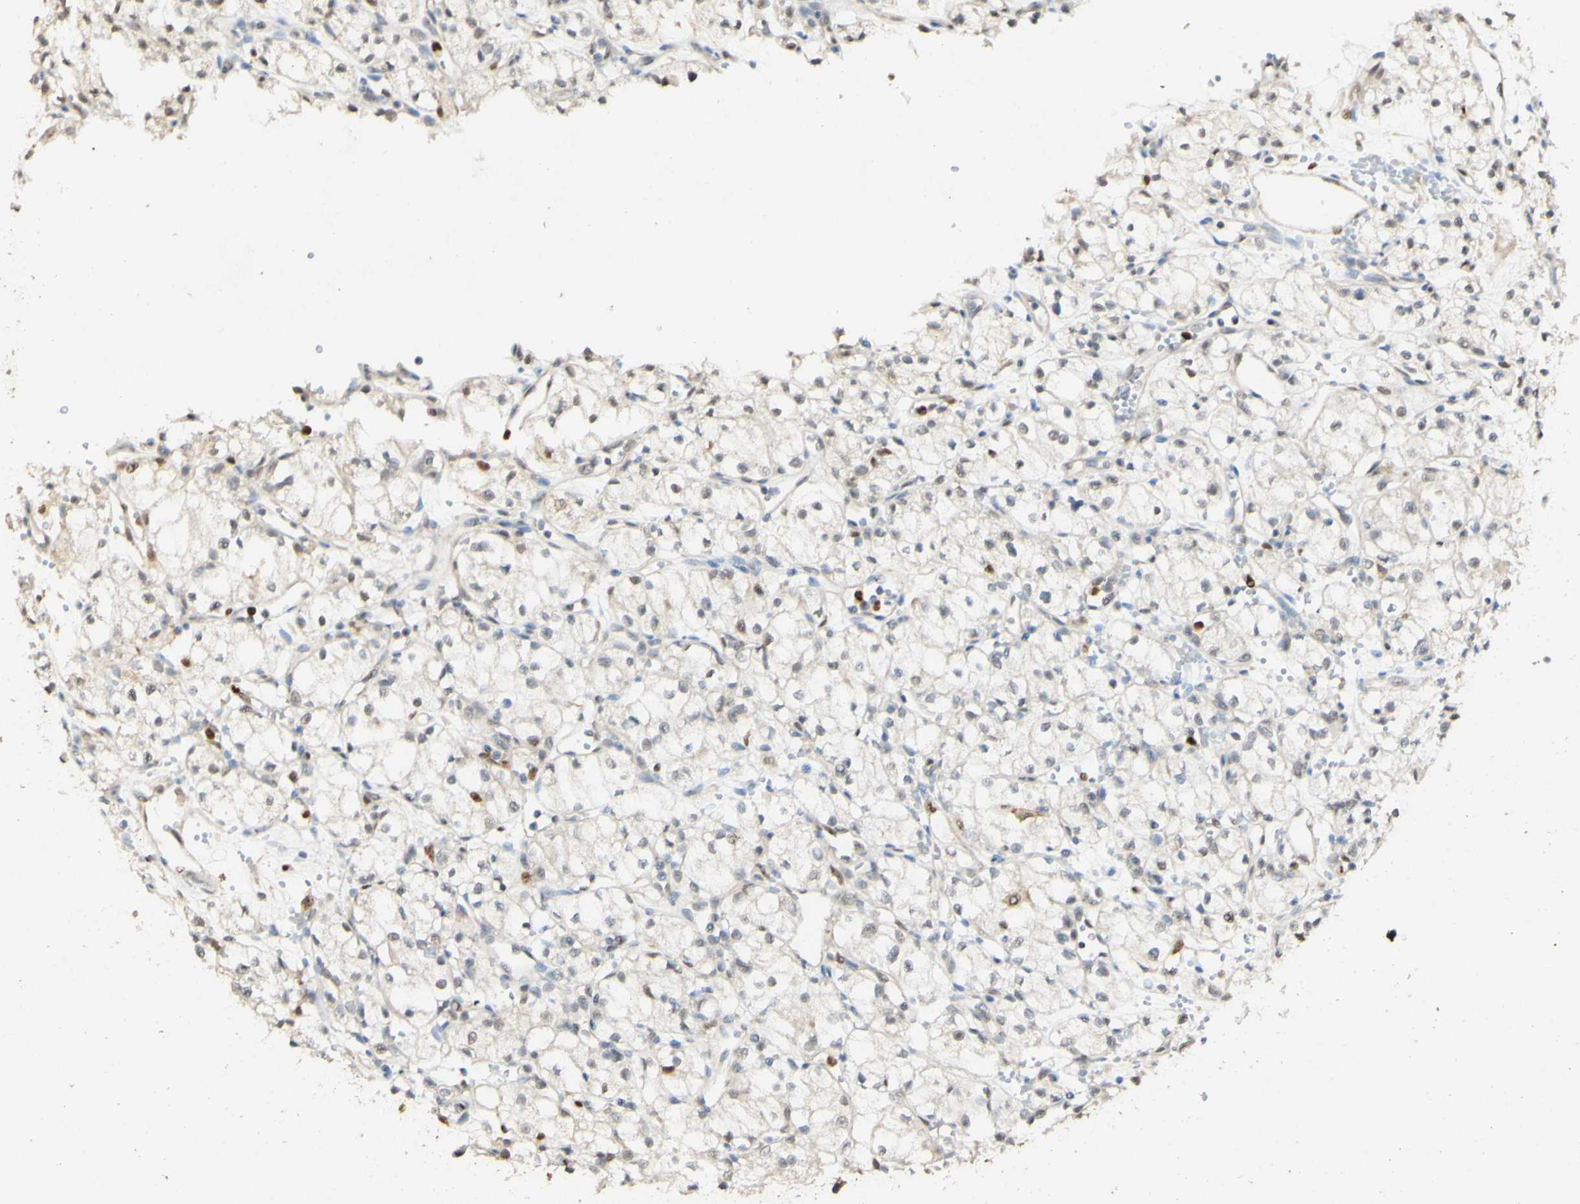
{"staining": {"intensity": "negative", "quantity": "none", "location": "none"}, "tissue": "renal cancer", "cell_type": "Tumor cells", "image_type": "cancer", "snomed": [{"axis": "morphology", "description": "Normal tissue, NOS"}, {"axis": "morphology", "description": "Adenocarcinoma, NOS"}, {"axis": "topography", "description": "Kidney"}], "caption": "Tumor cells are negative for brown protein staining in renal adenocarcinoma.", "gene": "MAP3K4", "patient": {"sex": "male", "age": 59}}